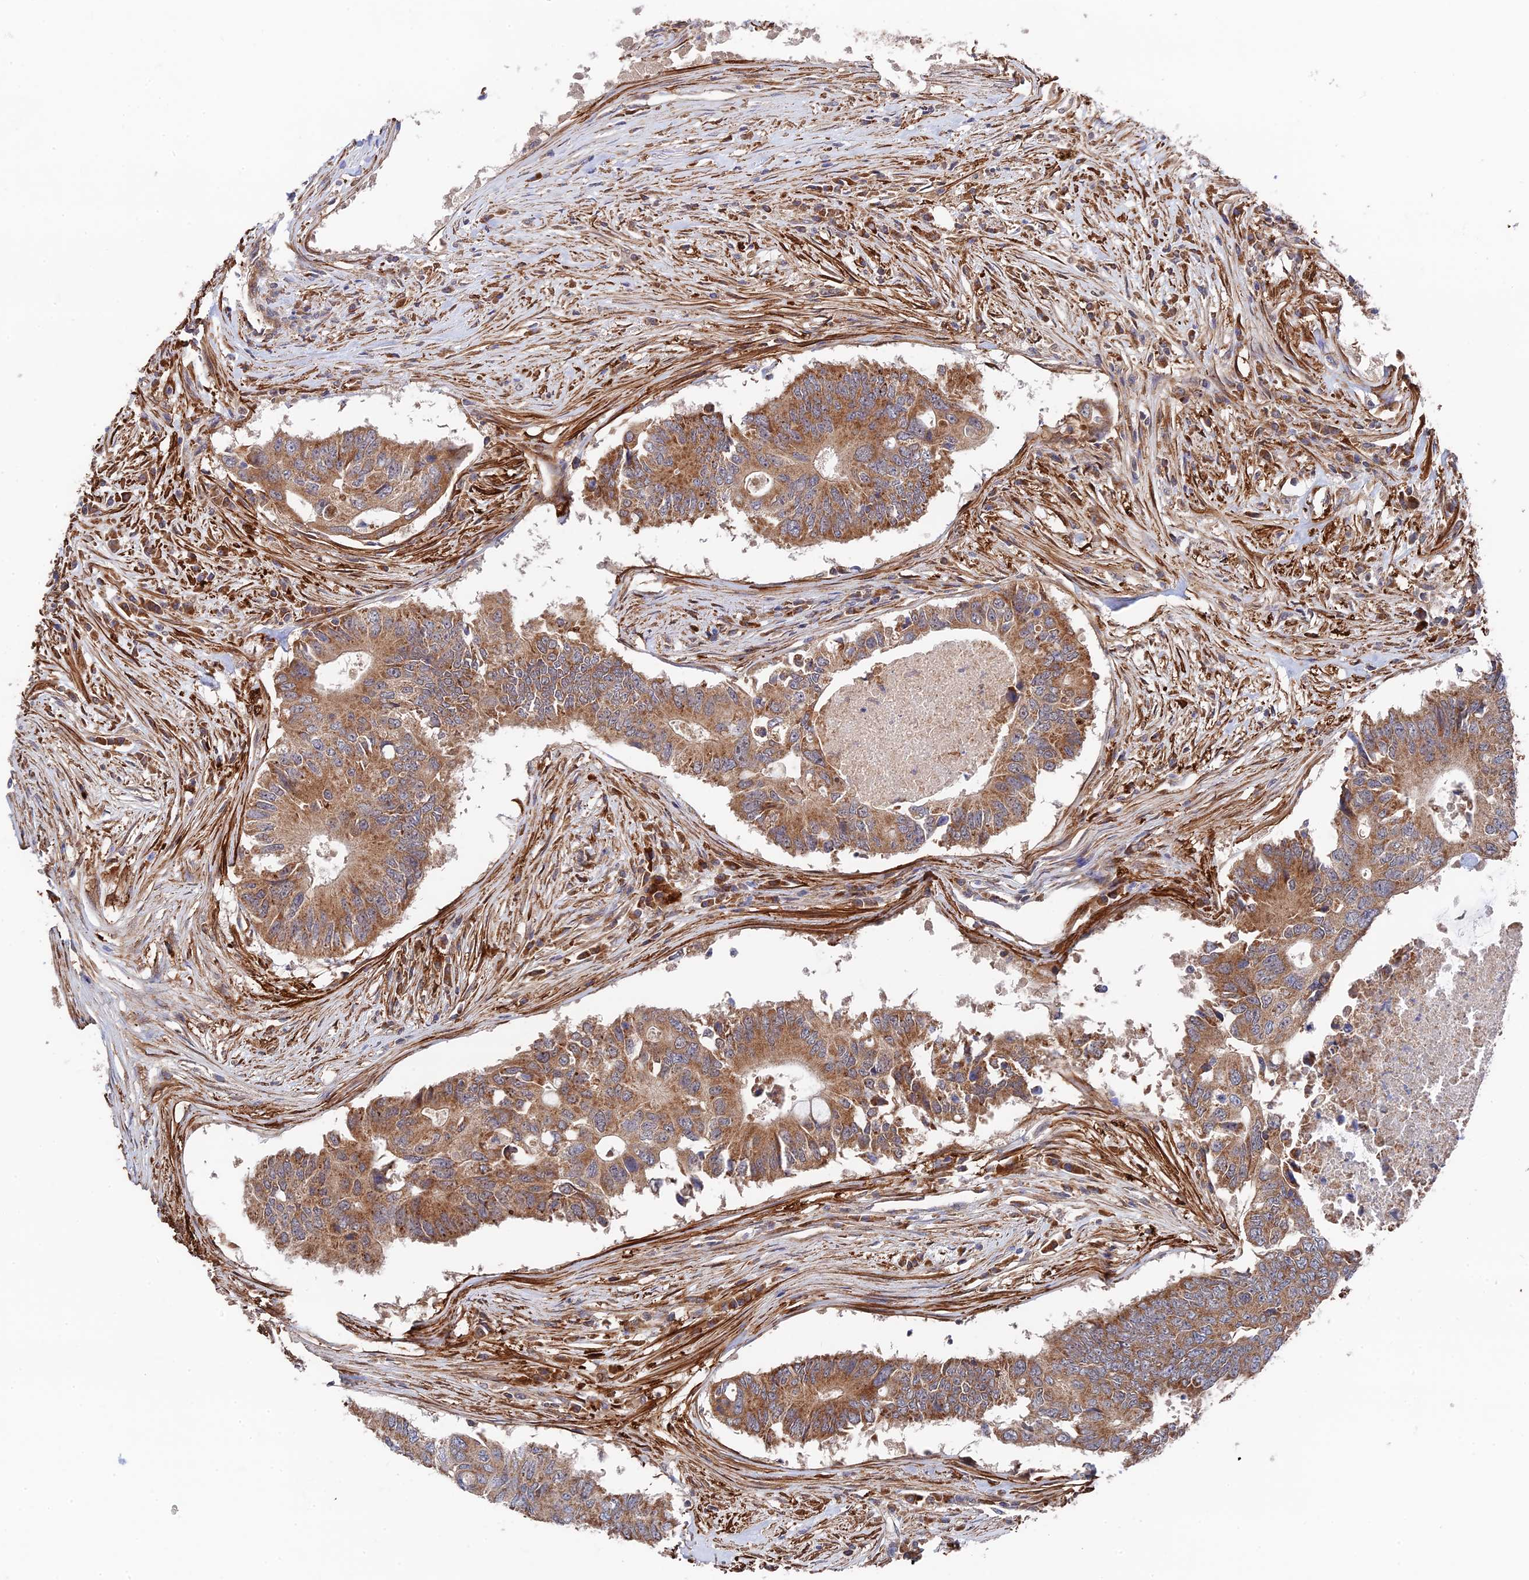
{"staining": {"intensity": "moderate", "quantity": ">75%", "location": "cytoplasmic/membranous"}, "tissue": "colorectal cancer", "cell_type": "Tumor cells", "image_type": "cancer", "snomed": [{"axis": "morphology", "description": "Adenocarcinoma, NOS"}, {"axis": "topography", "description": "Colon"}], "caption": "Adenocarcinoma (colorectal) stained with DAB immunohistochemistry shows medium levels of moderate cytoplasmic/membranous staining in approximately >75% of tumor cells.", "gene": "ZNF320", "patient": {"sex": "male", "age": 71}}